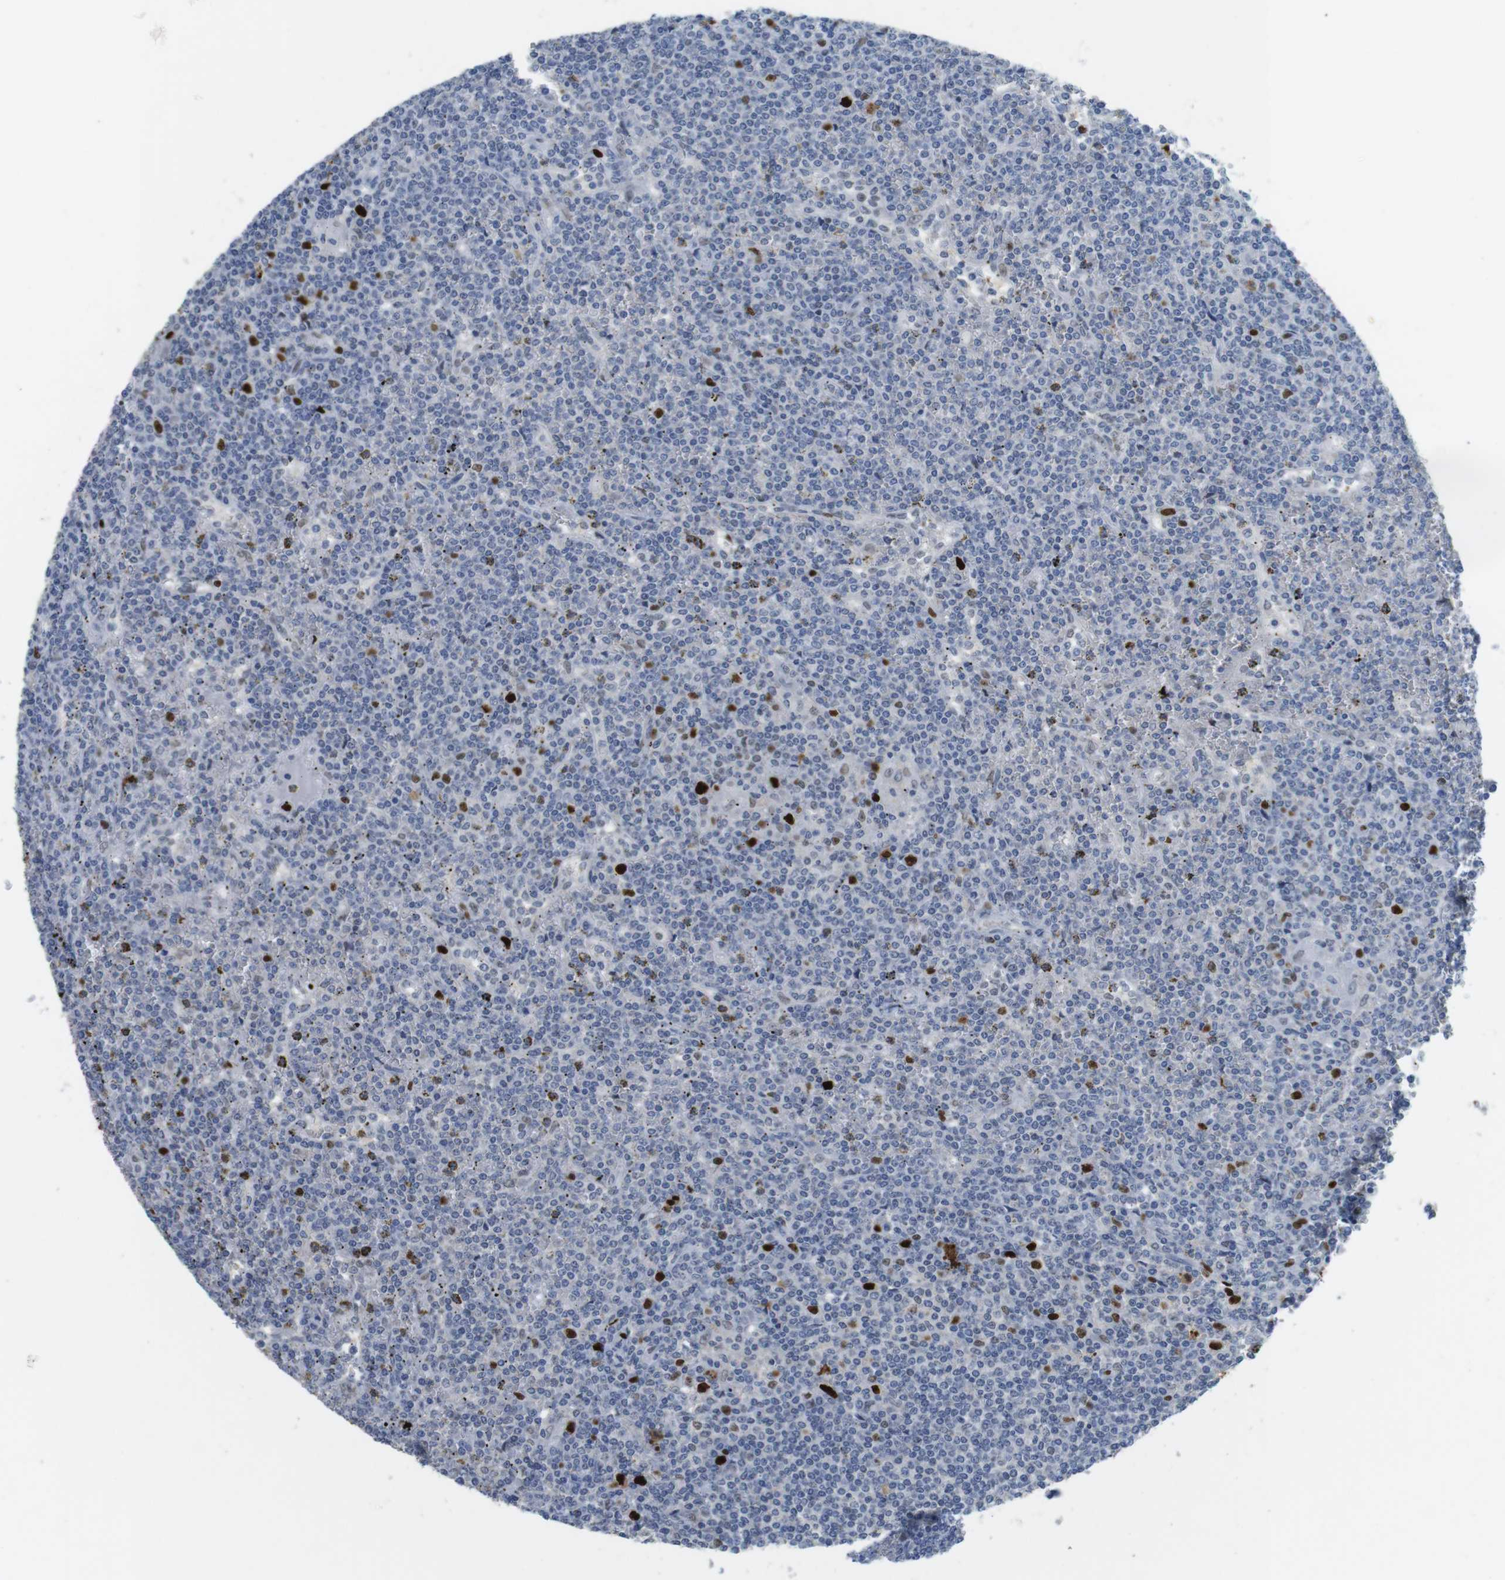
{"staining": {"intensity": "strong", "quantity": "<25%", "location": "nuclear"}, "tissue": "lymphoma", "cell_type": "Tumor cells", "image_type": "cancer", "snomed": [{"axis": "morphology", "description": "Malignant lymphoma, non-Hodgkin's type, Low grade"}, {"axis": "topography", "description": "Spleen"}], "caption": "Lymphoma stained with immunohistochemistry (IHC) displays strong nuclear staining in about <25% of tumor cells.", "gene": "KPNA2", "patient": {"sex": "female", "age": 19}}